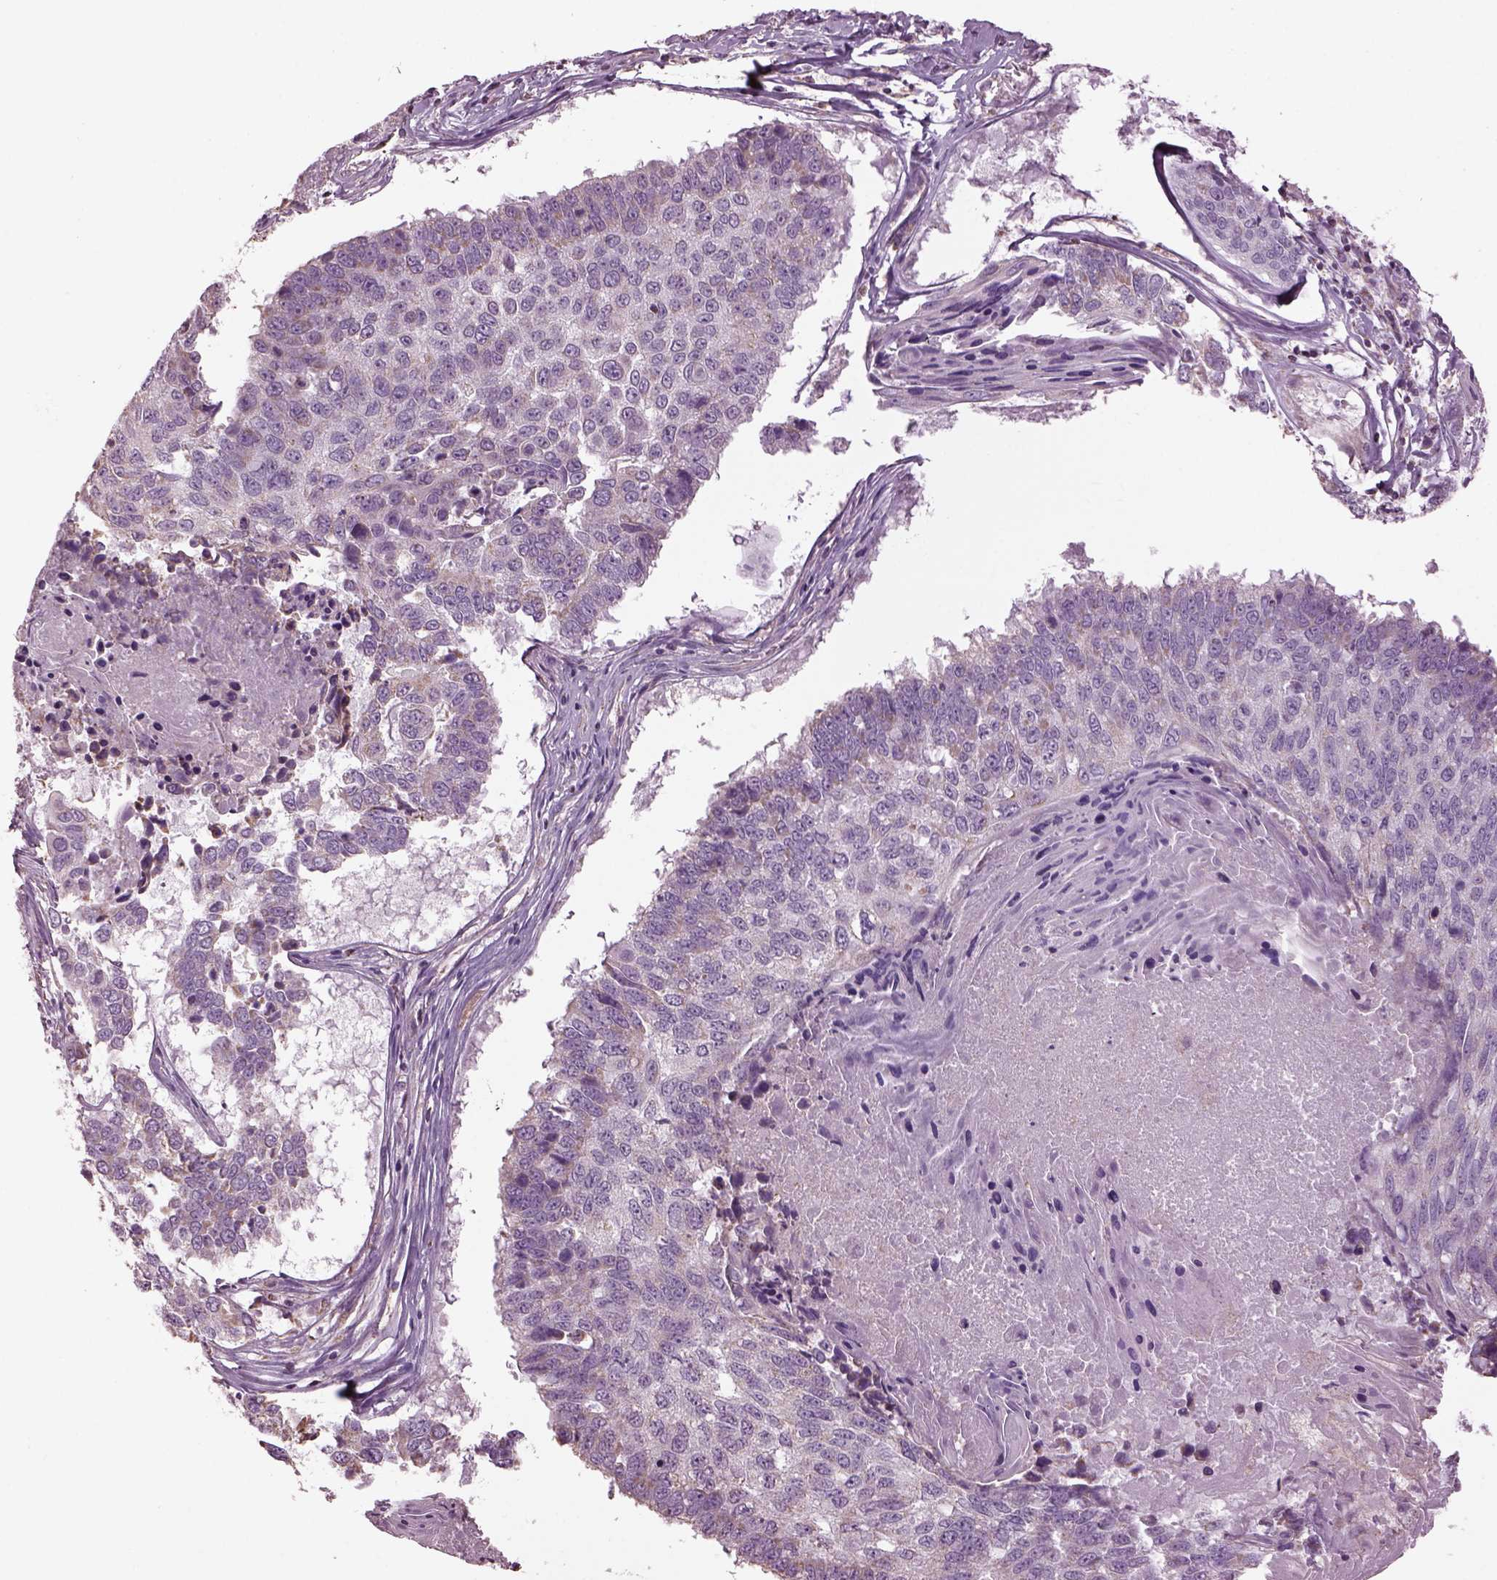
{"staining": {"intensity": "negative", "quantity": "none", "location": "none"}, "tissue": "lung cancer", "cell_type": "Tumor cells", "image_type": "cancer", "snomed": [{"axis": "morphology", "description": "Squamous cell carcinoma, NOS"}, {"axis": "topography", "description": "Lung"}], "caption": "IHC of lung cancer (squamous cell carcinoma) exhibits no positivity in tumor cells.", "gene": "SPATA7", "patient": {"sex": "male", "age": 73}}